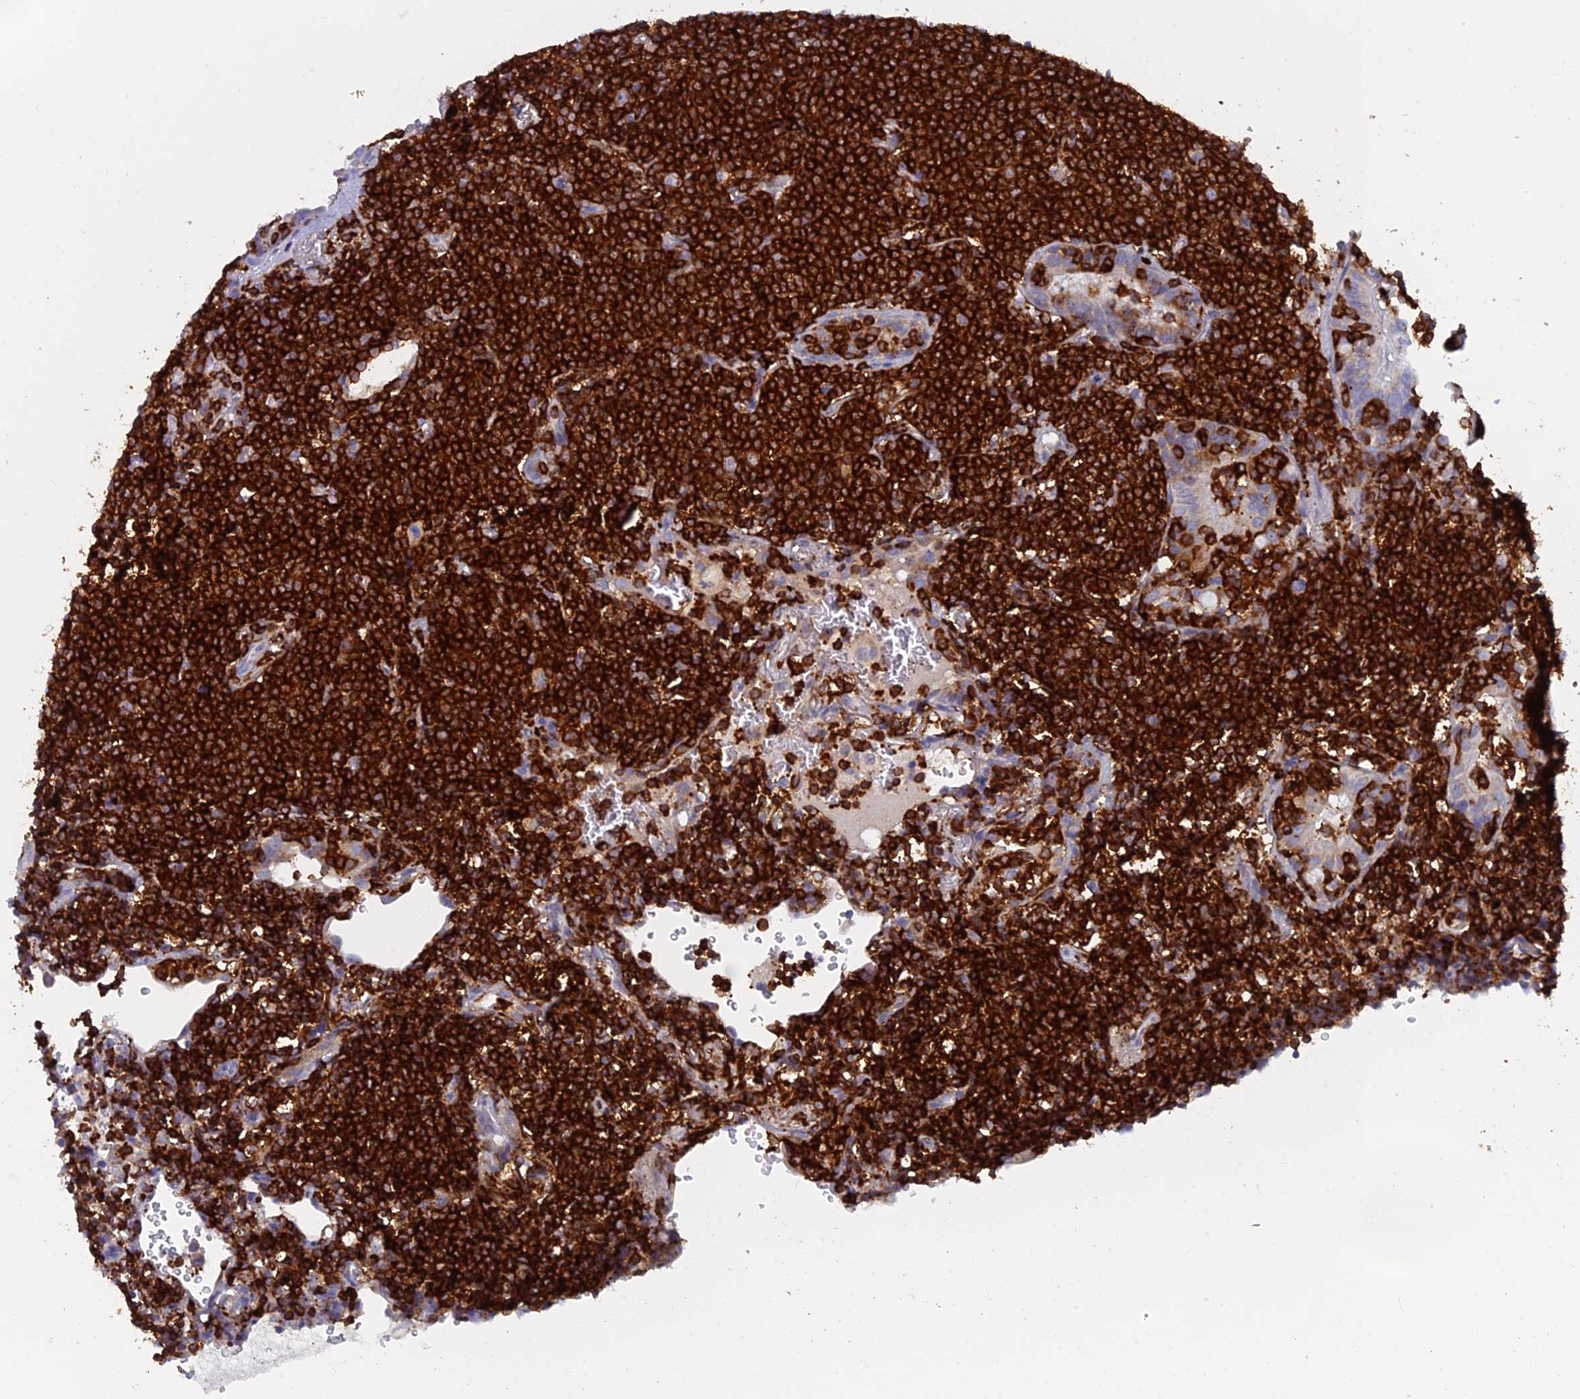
{"staining": {"intensity": "strong", "quantity": ">75%", "location": "cytoplasmic/membranous"}, "tissue": "lymphoma", "cell_type": "Tumor cells", "image_type": "cancer", "snomed": [{"axis": "morphology", "description": "Malignant lymphoma, non-Hodgkin's type, Low grade"}, {"axis": "topography", "description": "Lung"}], "caption": "Lymphoma tissue shows strong cytoplasmic/membranous staining in about >75% of tumor cells", "gene": "ABI3BP", "patient": {"sex": "female", "age": 71}}